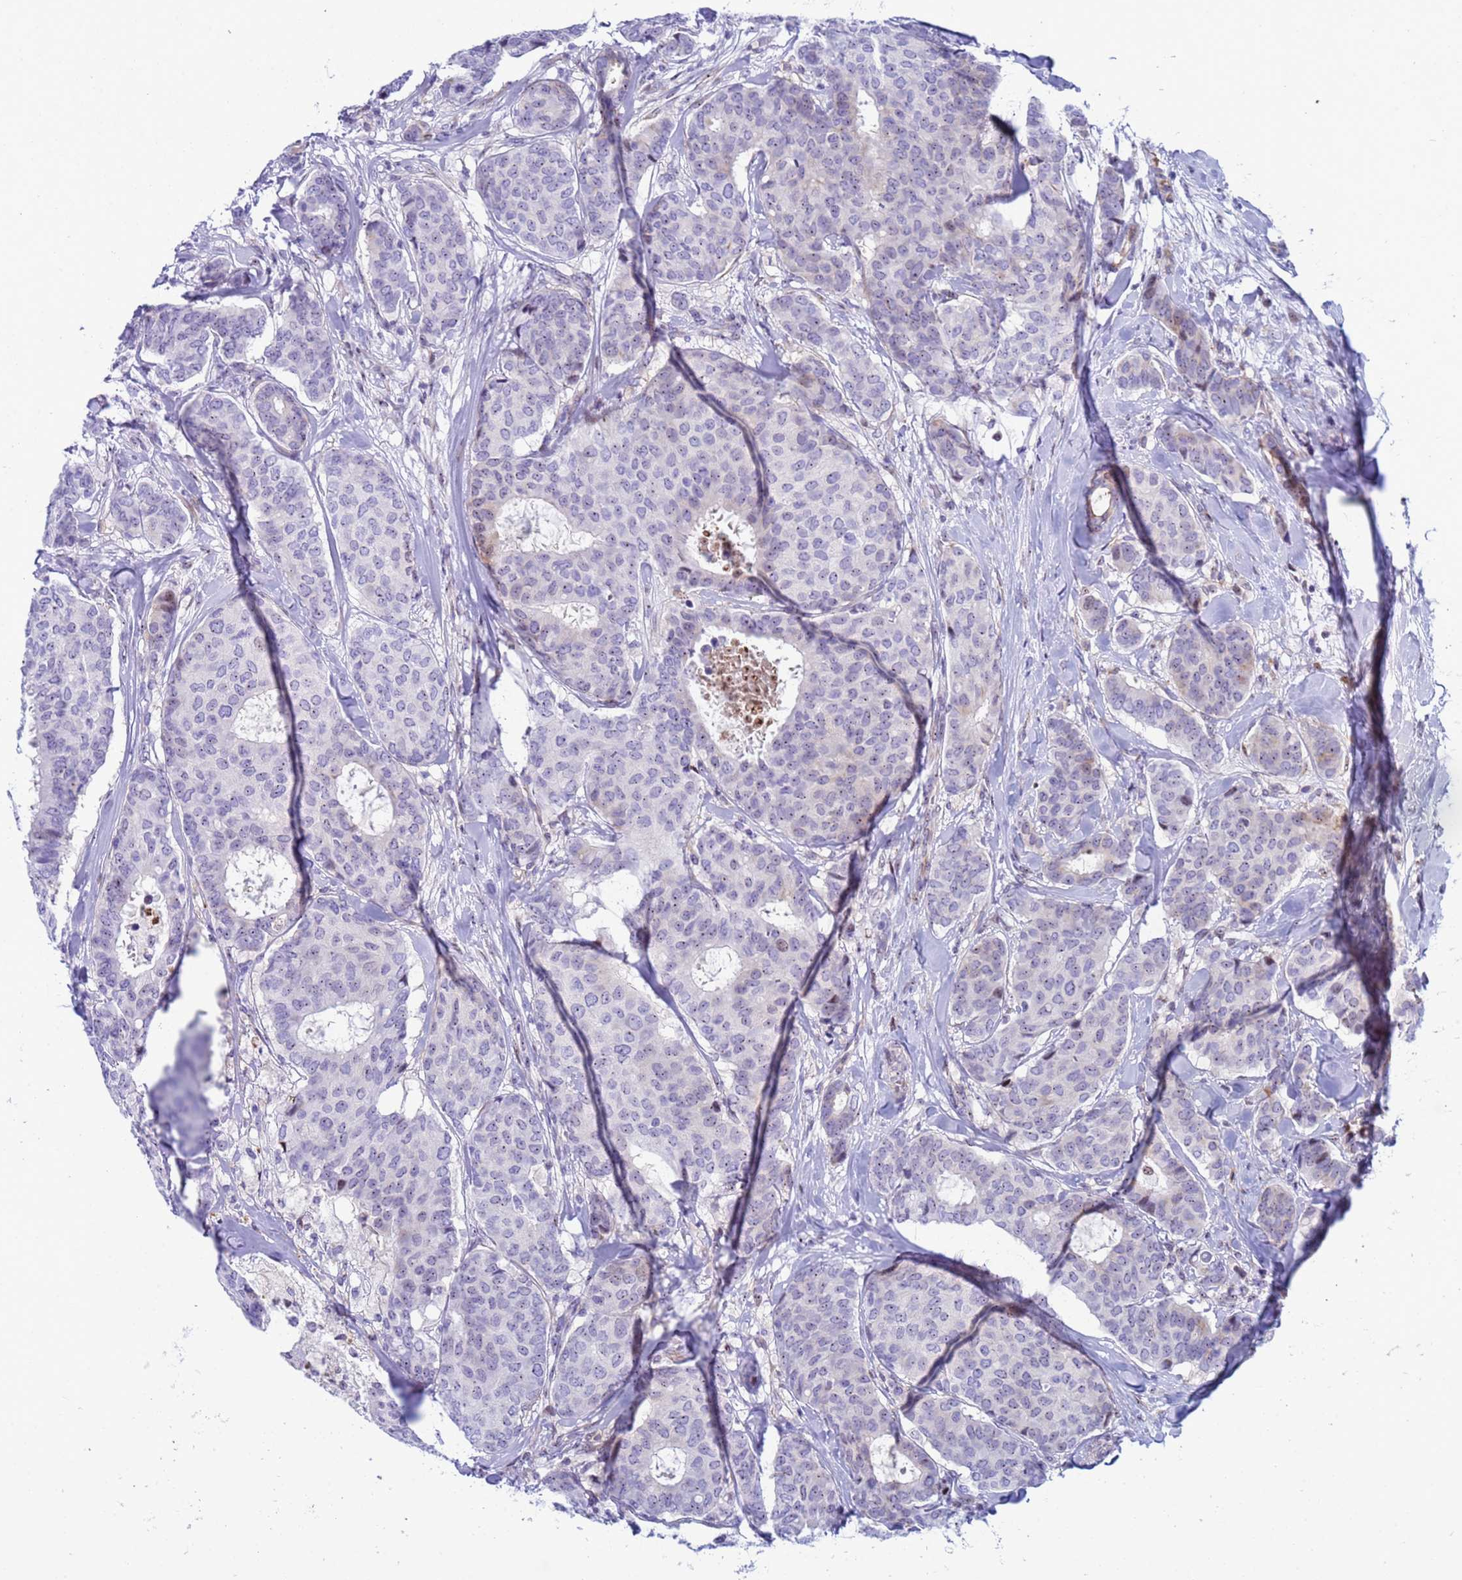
{"staining": {"intensity": "negative", "quantity": "none", "location": "none"}, "tissue": "breast cancer", "cell_type": "Tumor cells", "image_type": "cancer", "snomed": [{"axis": "morphology", "description": "Duct carcinoma"}, {"axis": "topography", "description": "Breast"}], "caption": "A micrograph of invasive ductal carcinoma (breast) stained for a protein reveals no brown staining in tumor cells. (DAB (3,3'-diaminobenzidine) immunohistochemistry, high magnification).", "gene": "POP5", "patient": {"sex": "female", "age": 75}}